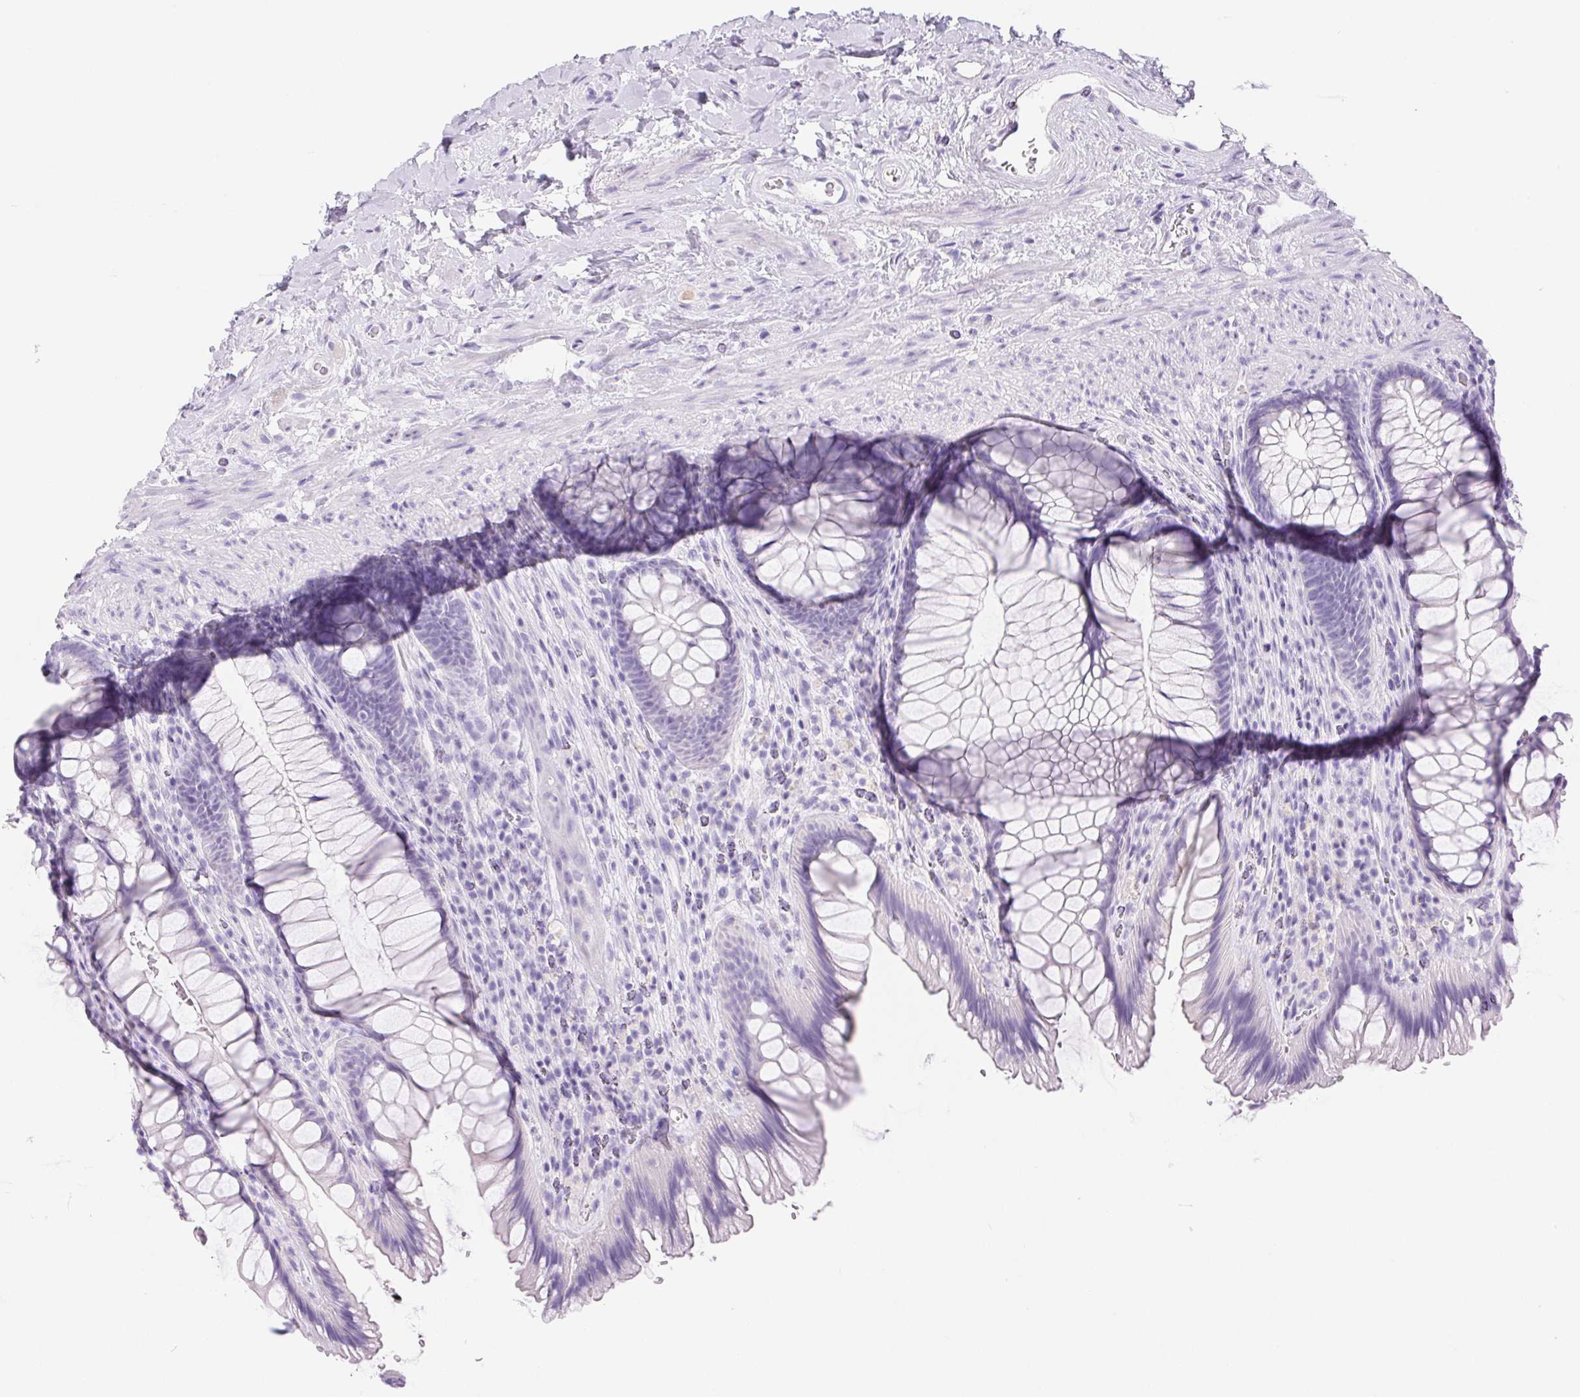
{"staining": {"intensity": "negative", "quantity": "none", "location": "none"}, "tissue": "rectum", "cell_type": "Glandular cells", "image_type": "normal", "snomed": [{"axis": "morphology", "description": "Normal tissue, NOS"}, {"axis": "topography", "description": "Rectum"}], "caption": "A high-resolution micrograph shows immunohistochemistry staining of benign rectum, which shows no significant positivity in glandular cells.", "gene": "PNLIP", "patient": {"sex": "male", "age": 53}}